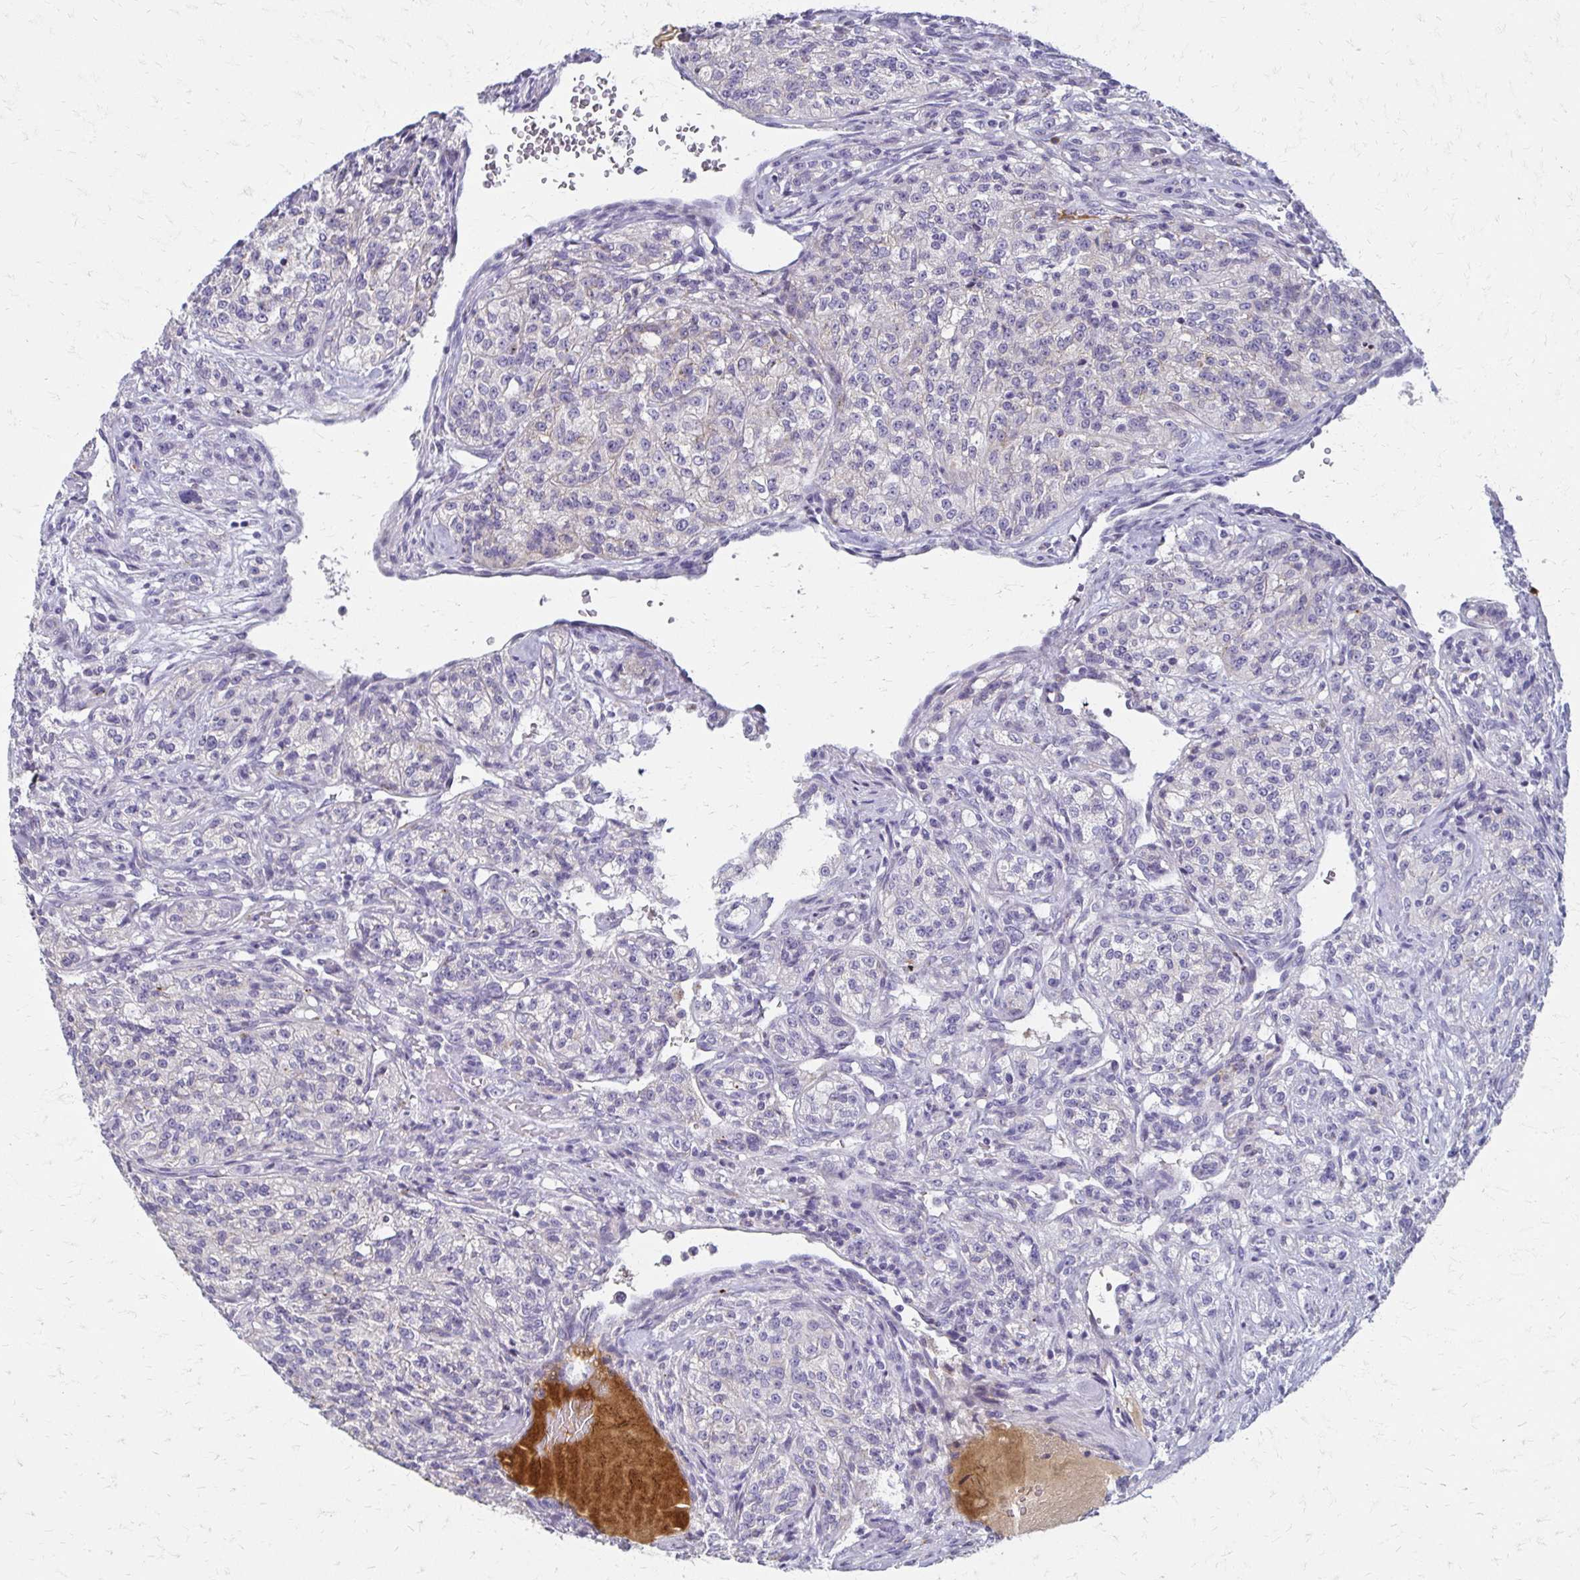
{"staining": {"intensity": "negative", "quantity": "none", "location": "none"}, "tissue": "renal cancer", "cell_type": "Tumor cells", "image_type": "cancer", "snomed": [{"axis": "morphology", "description": "Adenocarcinoma, NOS"}, {"axis": "topography", "description": "Kidney"}], "caption": "This image is of renal cancer stained with immunohistochemistry (IHC) to label a protein in brown with the nuclei are counter-stained blue. There is no expression in tumor cells.", "gene": "BBS12", "patient": {"sex": "female", "age": 63}}